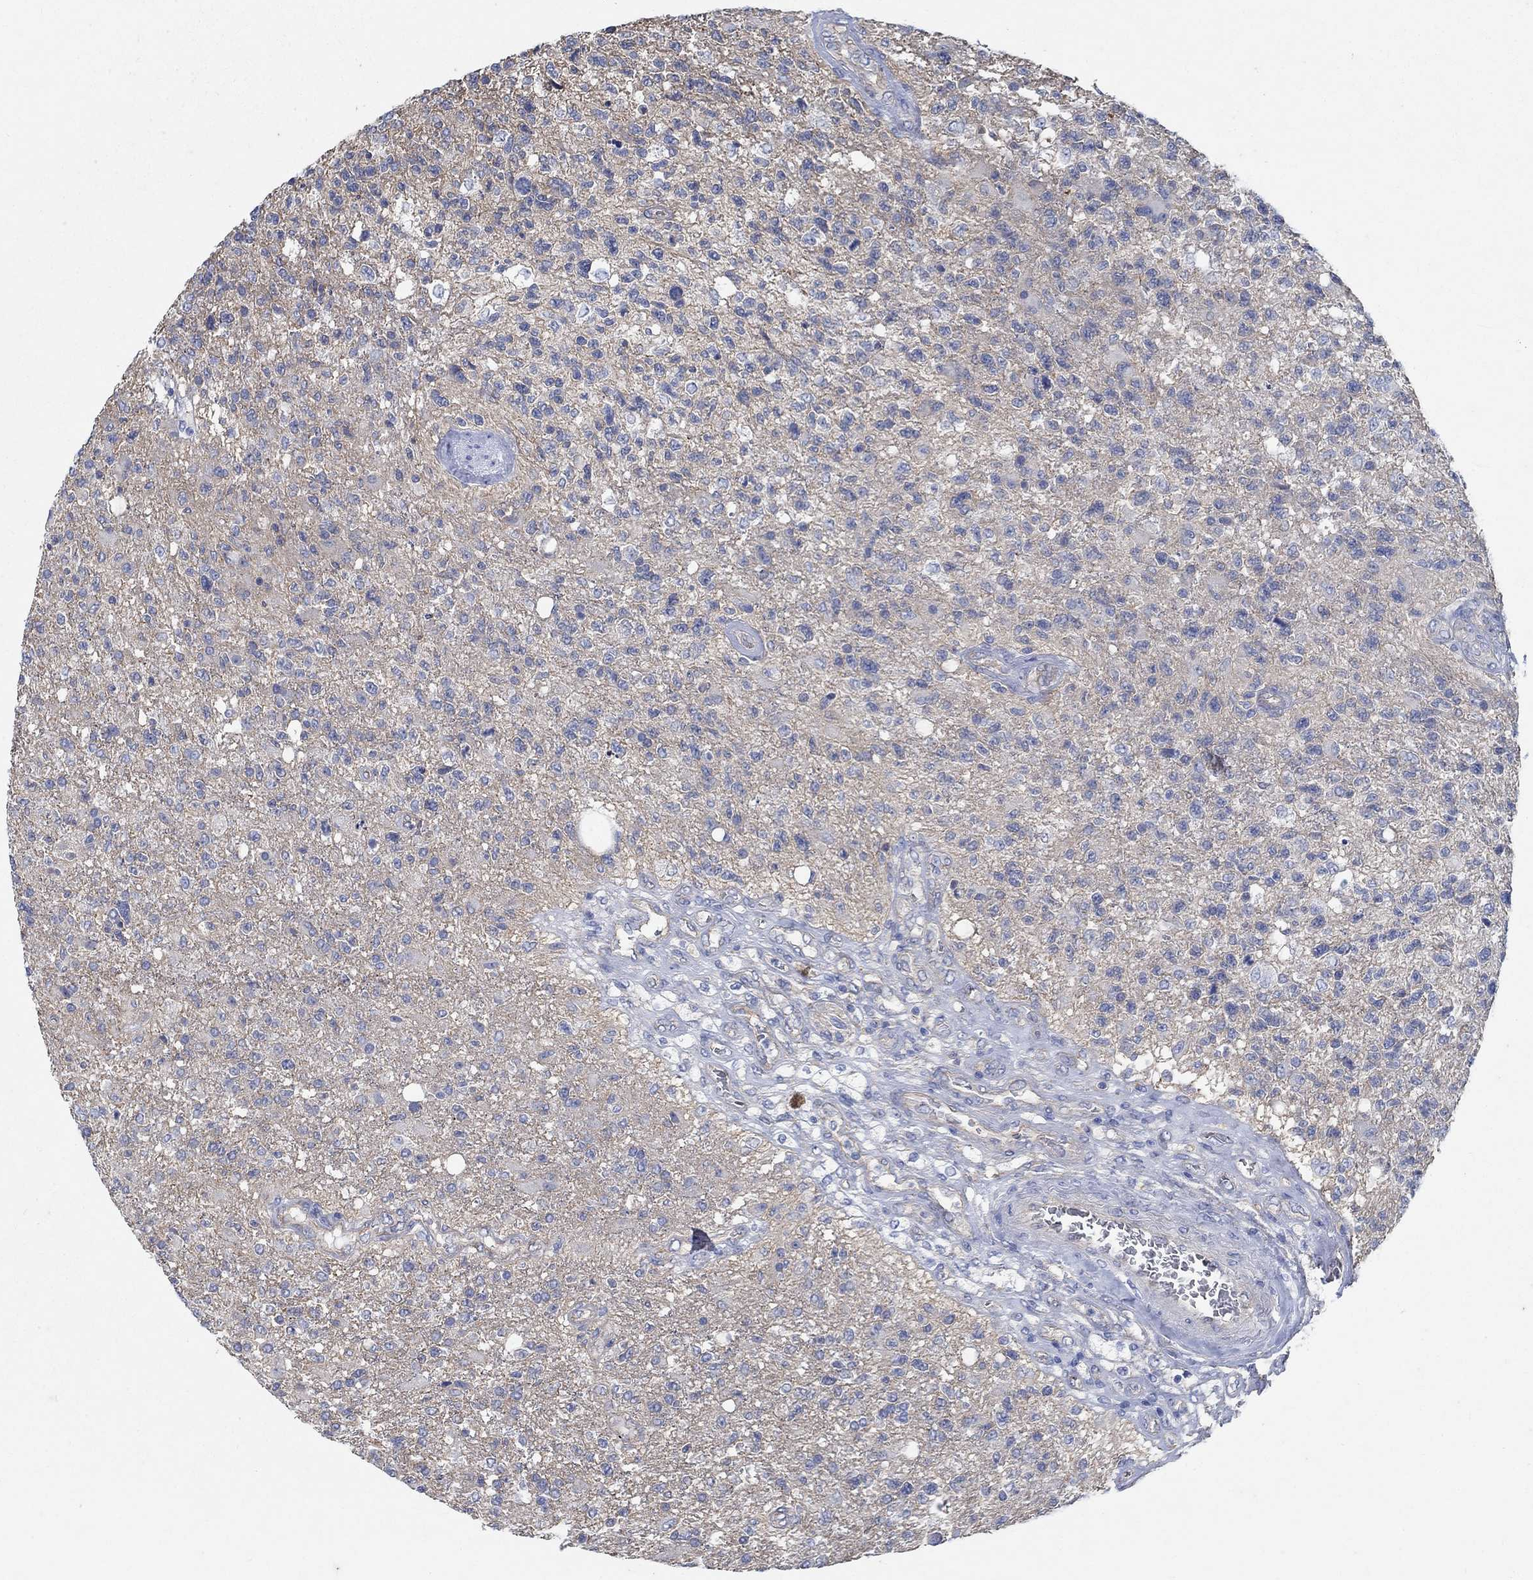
{"staining": {"intensity": "negative", "quantity": "none", "location": "none"}, "tissue": "glioma", "cell_type": "Tumor cells", "image_type": "cancer", "snomed": [{"axis": "morphology", "description": "Glioma, malignant, High grade"}, {"axis": "topography", "description": "Brain"}], "caption": "The micrograph displays no staining of tumor cells in malignant high-grade glioma. (Stains: DAB immunohistochemistry (IHC) with hematoxylin counter stain, Microscopy: brightfield microscopy at high magnification).", "gene": "TMEM198", "patient": {"sex": "male", "age": 56}}